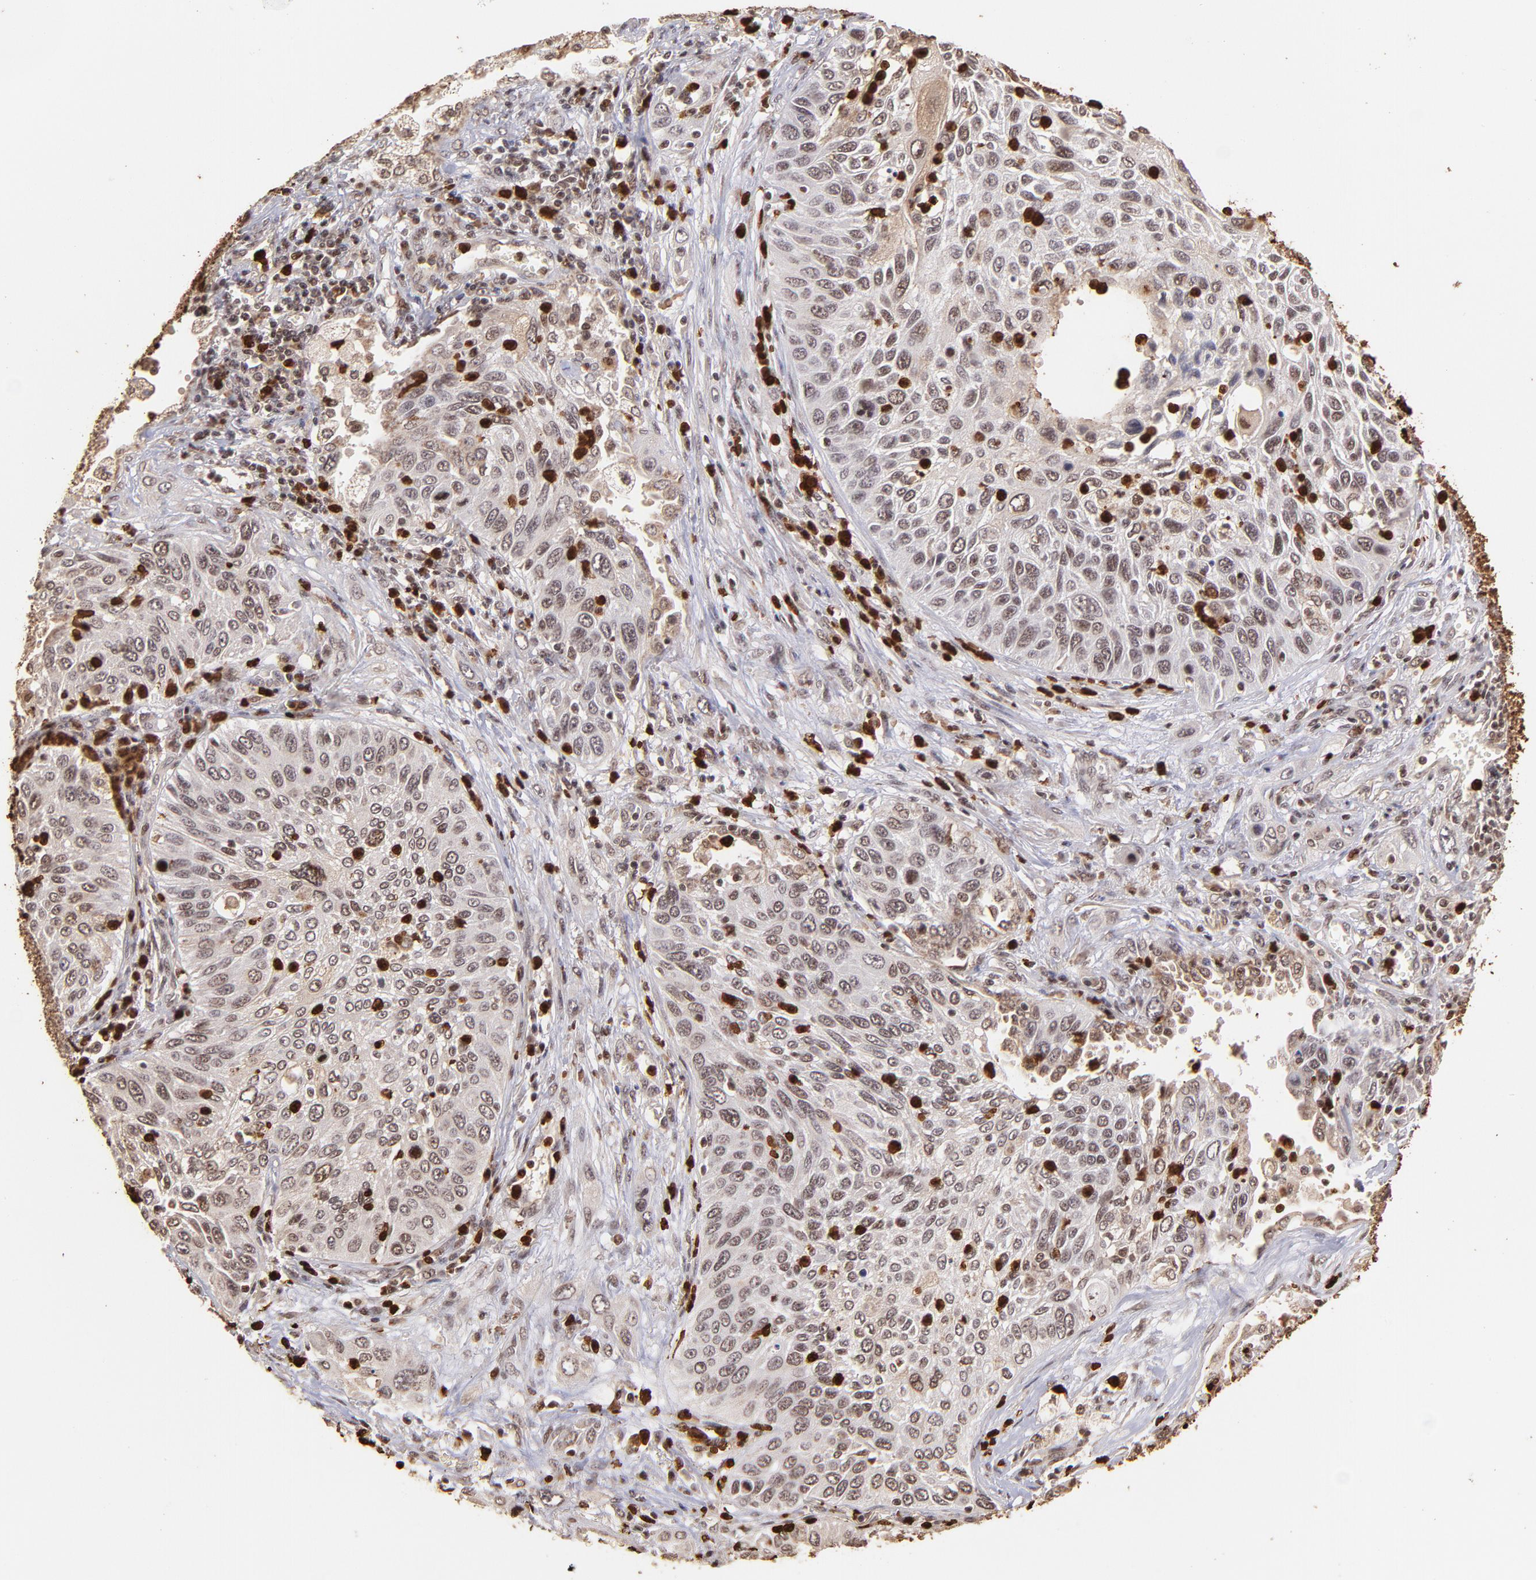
{"staining": {"intensity": "moderate", "quantity": ">75%", "location": "nuclear"}, "tissue": "lung cancer", "cell_type": "Tumor cells", "image_type": "cancer", "snomed": [{"axis": "morphology", "description": "Squamous cell carcinoma, NOS"}, {"axis": "topography", "description": "Lung"}], "caption": "Immunohistochemical staining of lung squamous cell carcinoma displays moderate nuclear protein positivity in about >75% of tumor cells.", "gene": "ZFX", "patient": {"sex": "female", "age": 76}}